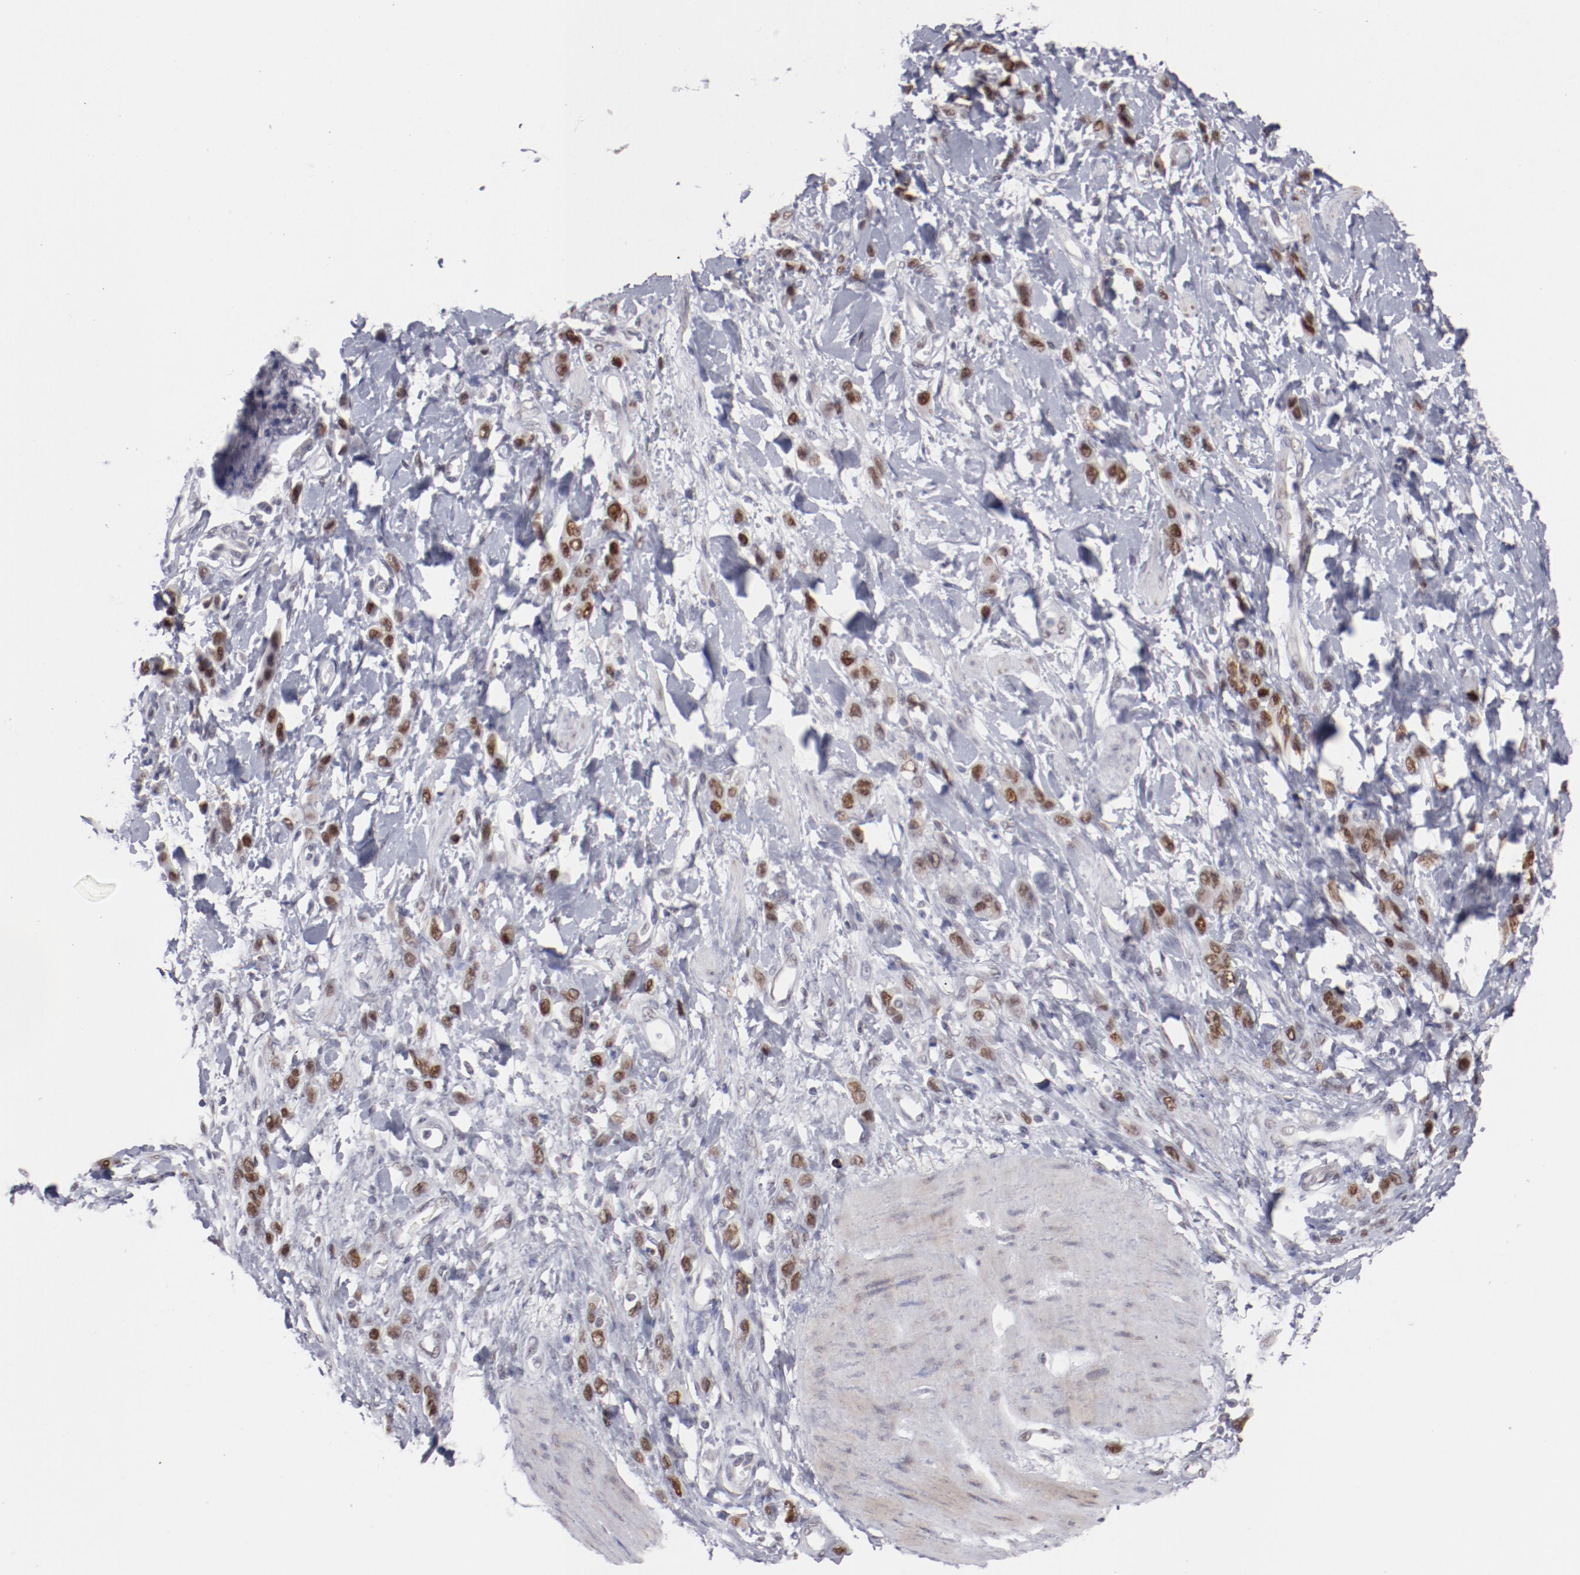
{"staining": {"intensity": "moderate", "quantity": ">75%", "location": "nuclear"}, "tissue": "stomach cancer", "cell_type": "Tumor cells", "image_type": "cancer", "snomed": [{"axis": "morphology", "description": "Normal tissue, NOS"}, {"axis": "morphology", "description": "Adenocarcinoma, NOS"}, {"axis": "topography", "description": "Stomach"}], "caption": "Immunohistochemical staining of stomach adenocarcinoma exhibits medium levels of moderate nuclear expression in about >75% of tumor cells. (Brightfield microscopy of DAB IHC at high magnification).", "gene": "TFAP4", "patient": {"sex": "male", "age": 82}}